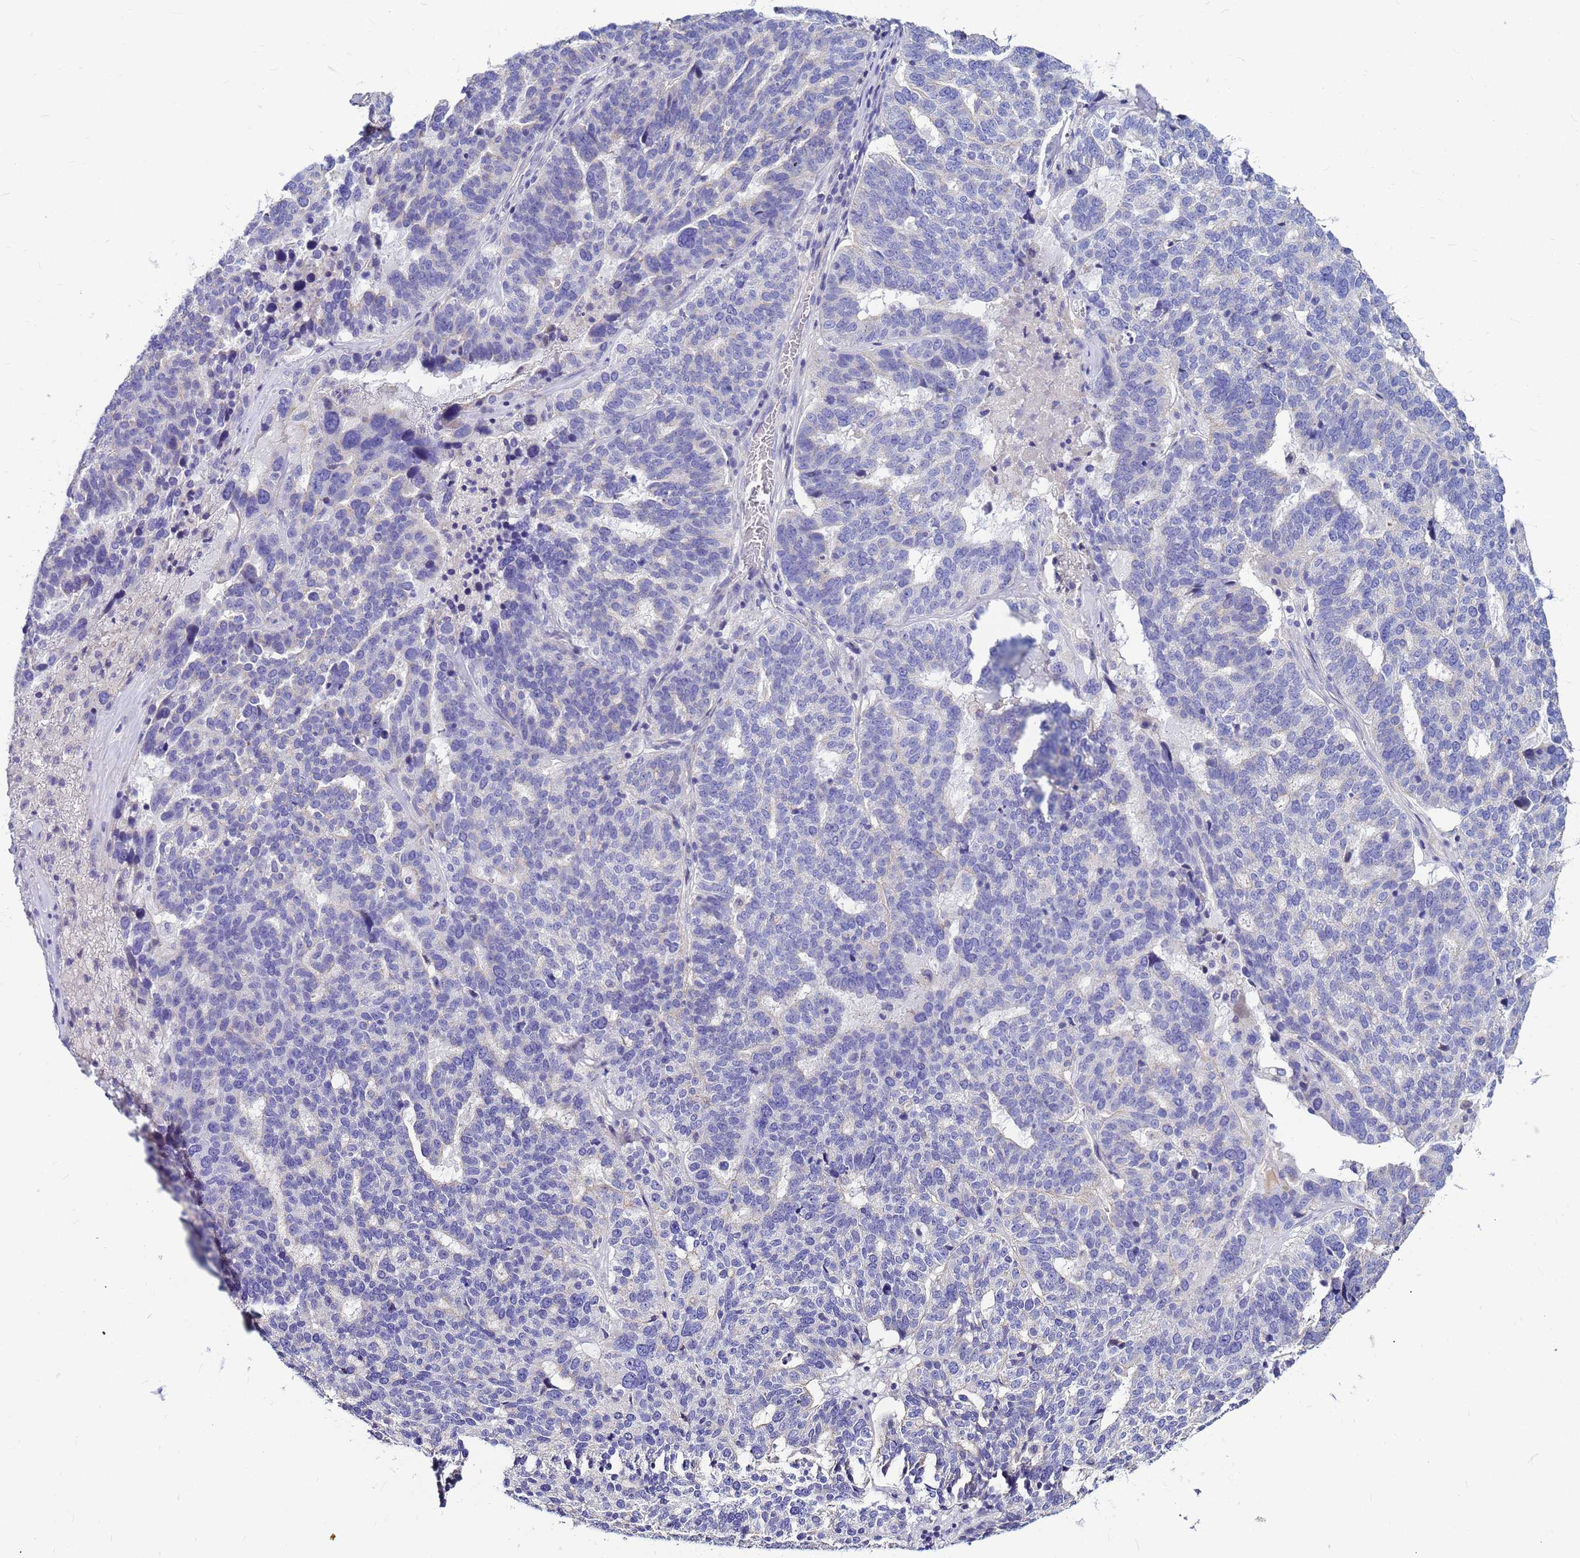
{"staining": {"intensity": "negative", "quantity": "none", "location": "none"}, "tissue": "ovarian cancer", "cell_type": "Tumor cells", "image_type": "cancer", "snomed": [{"axis": "morphology", "description": "Cystadenocarcinoma, serous, NOS"}, {"axis": "topography", "description": "Ovary"}], "caption": "Protein analysis of ovarian cancer exhibits no significant staining in tumor cells.", "gene": "DPRX", "patient": {"sex": "female", "age": 59}}